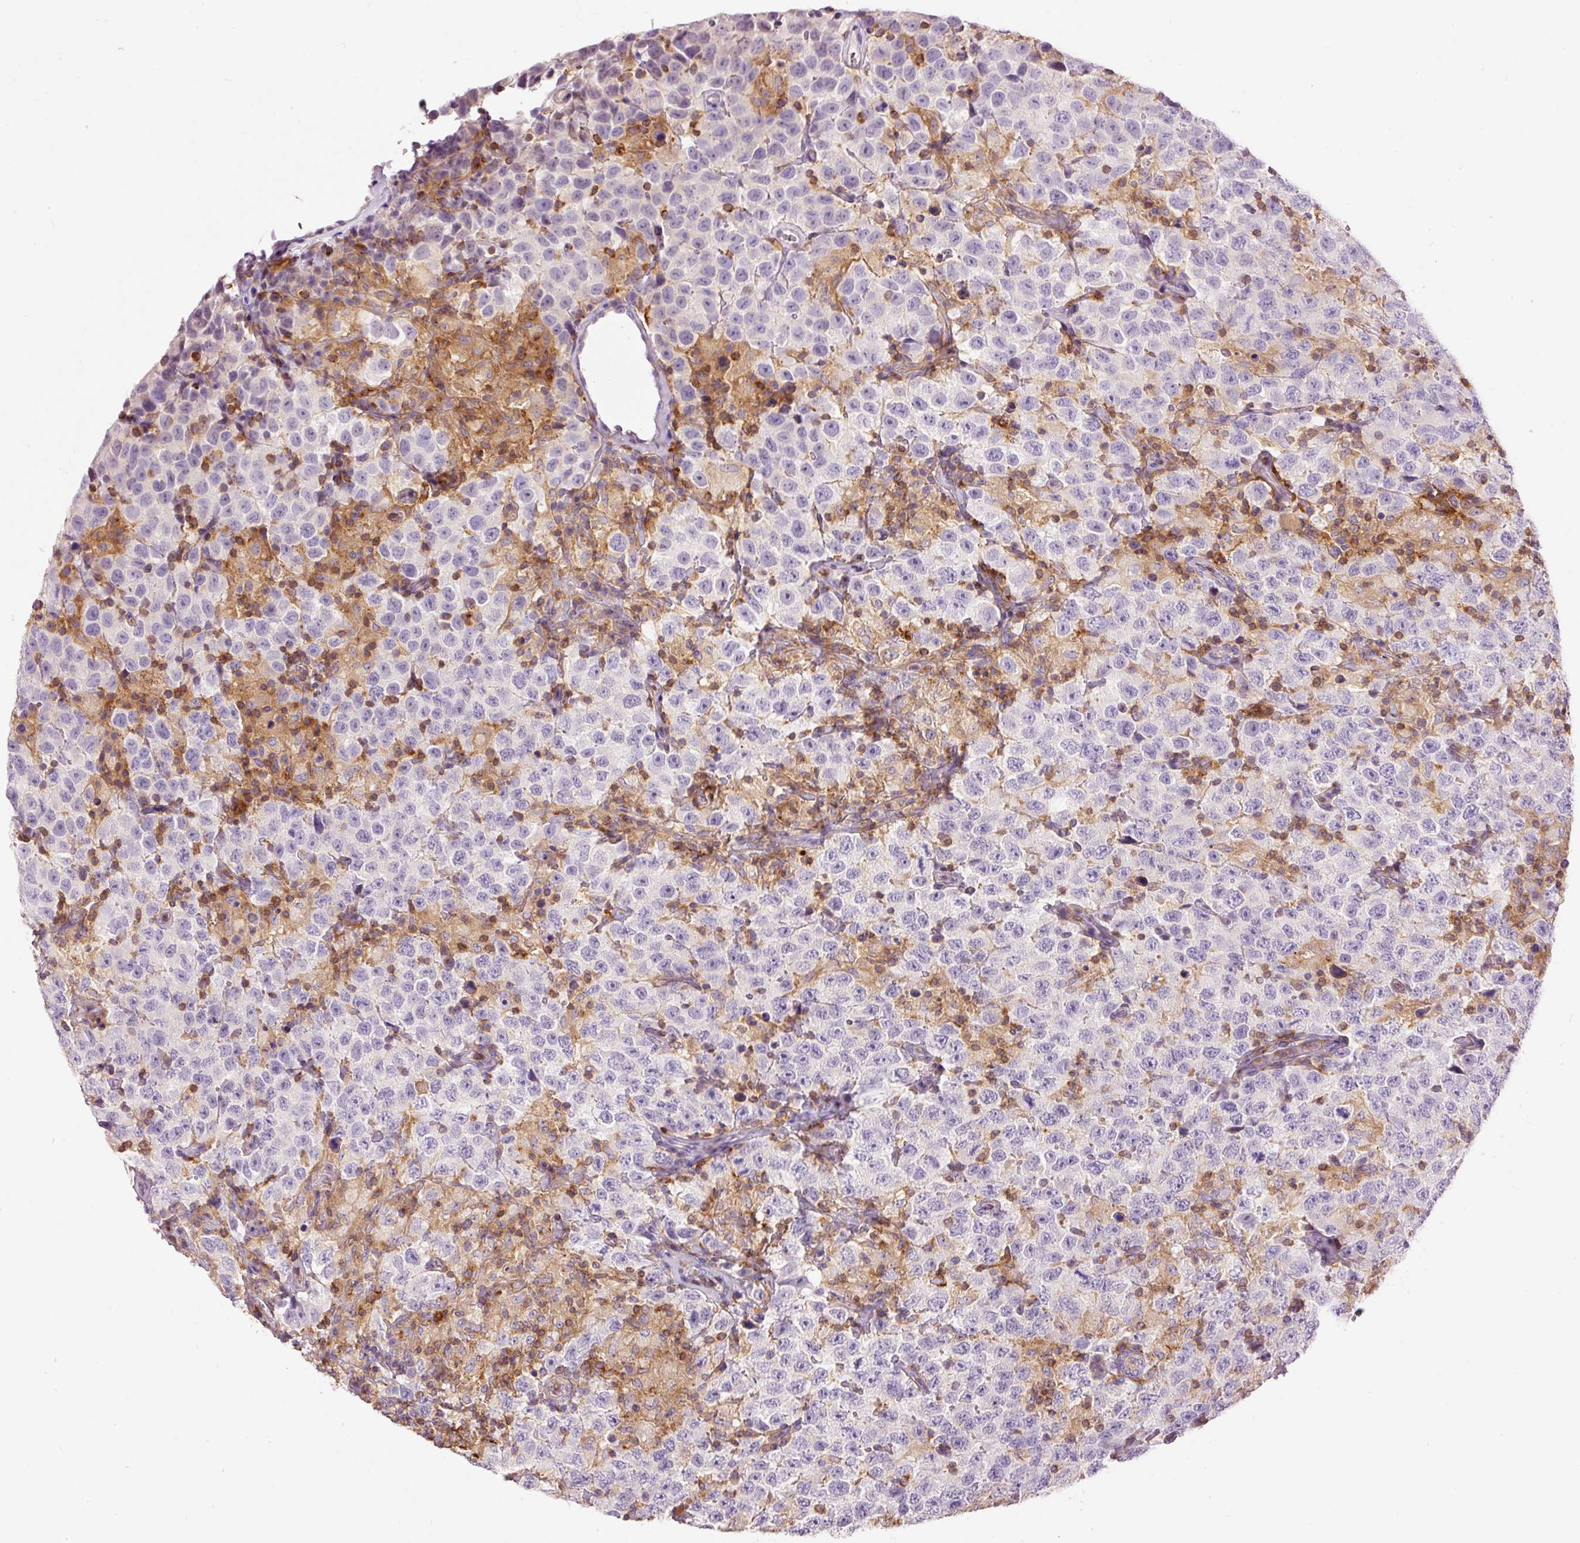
{"staining": {"intensity": "negative", "quantity": "none", "location": "none"}, "tissue": "testis cancer", "cell_type": "Tumor cells", "image_type": "cancer", "snomed": [{"axis": "morphology", "description": "Seminoma, NOS"}, {"axis": "topography", "description": "Testis"}], "caption": "Immunohistochemistry of human testis cancer (seminoma) displays no expression in tumor cells. (DAB immunohistochemistry with hematoxylin counter stain).", "gene": "DOK6", "patient": {"sex": "male", "age": 41}}